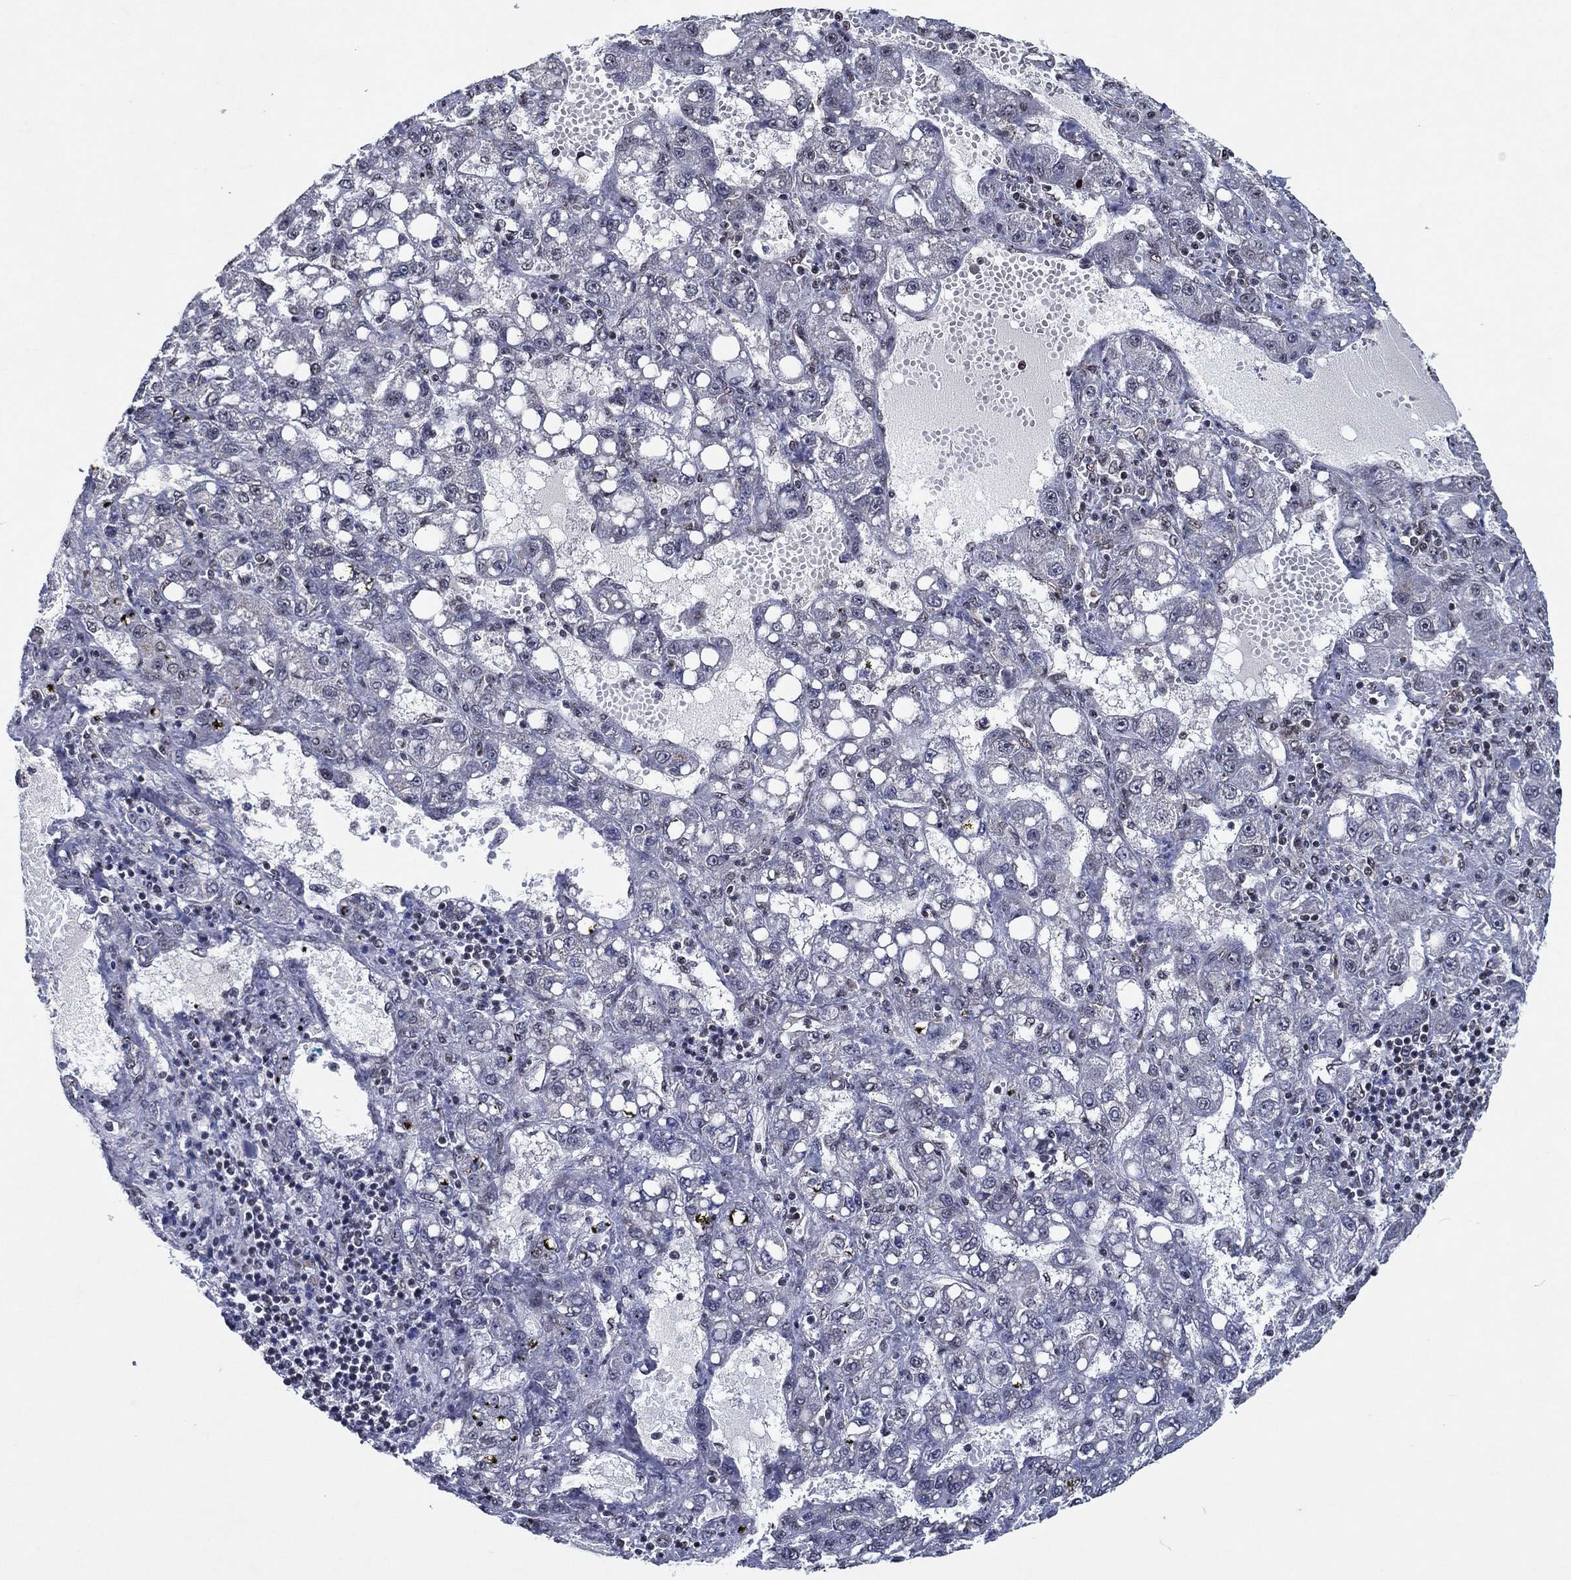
{"staining": {"intensity": "negative", "quantity": "none", "location": "none"}, "tissue": "liver cancer", "cell_type": "Tumor cells", "image_type": "cancer", "snomed": [{"axis": "morphology", "description": "Carcinoma, Hepatocellular, NOS"}, {"axis": "topography", "description": "Liver"}], "caption": "There is no significant positivity in tumor cells of liver cancer. (Brightfield microscopy of DAB (3,3'-diaminobenzidine) immunohistochemistry (IHC) at high magnification).", "gene": "ZBTB42", "patient": {"sex": "female", "age": 65}}